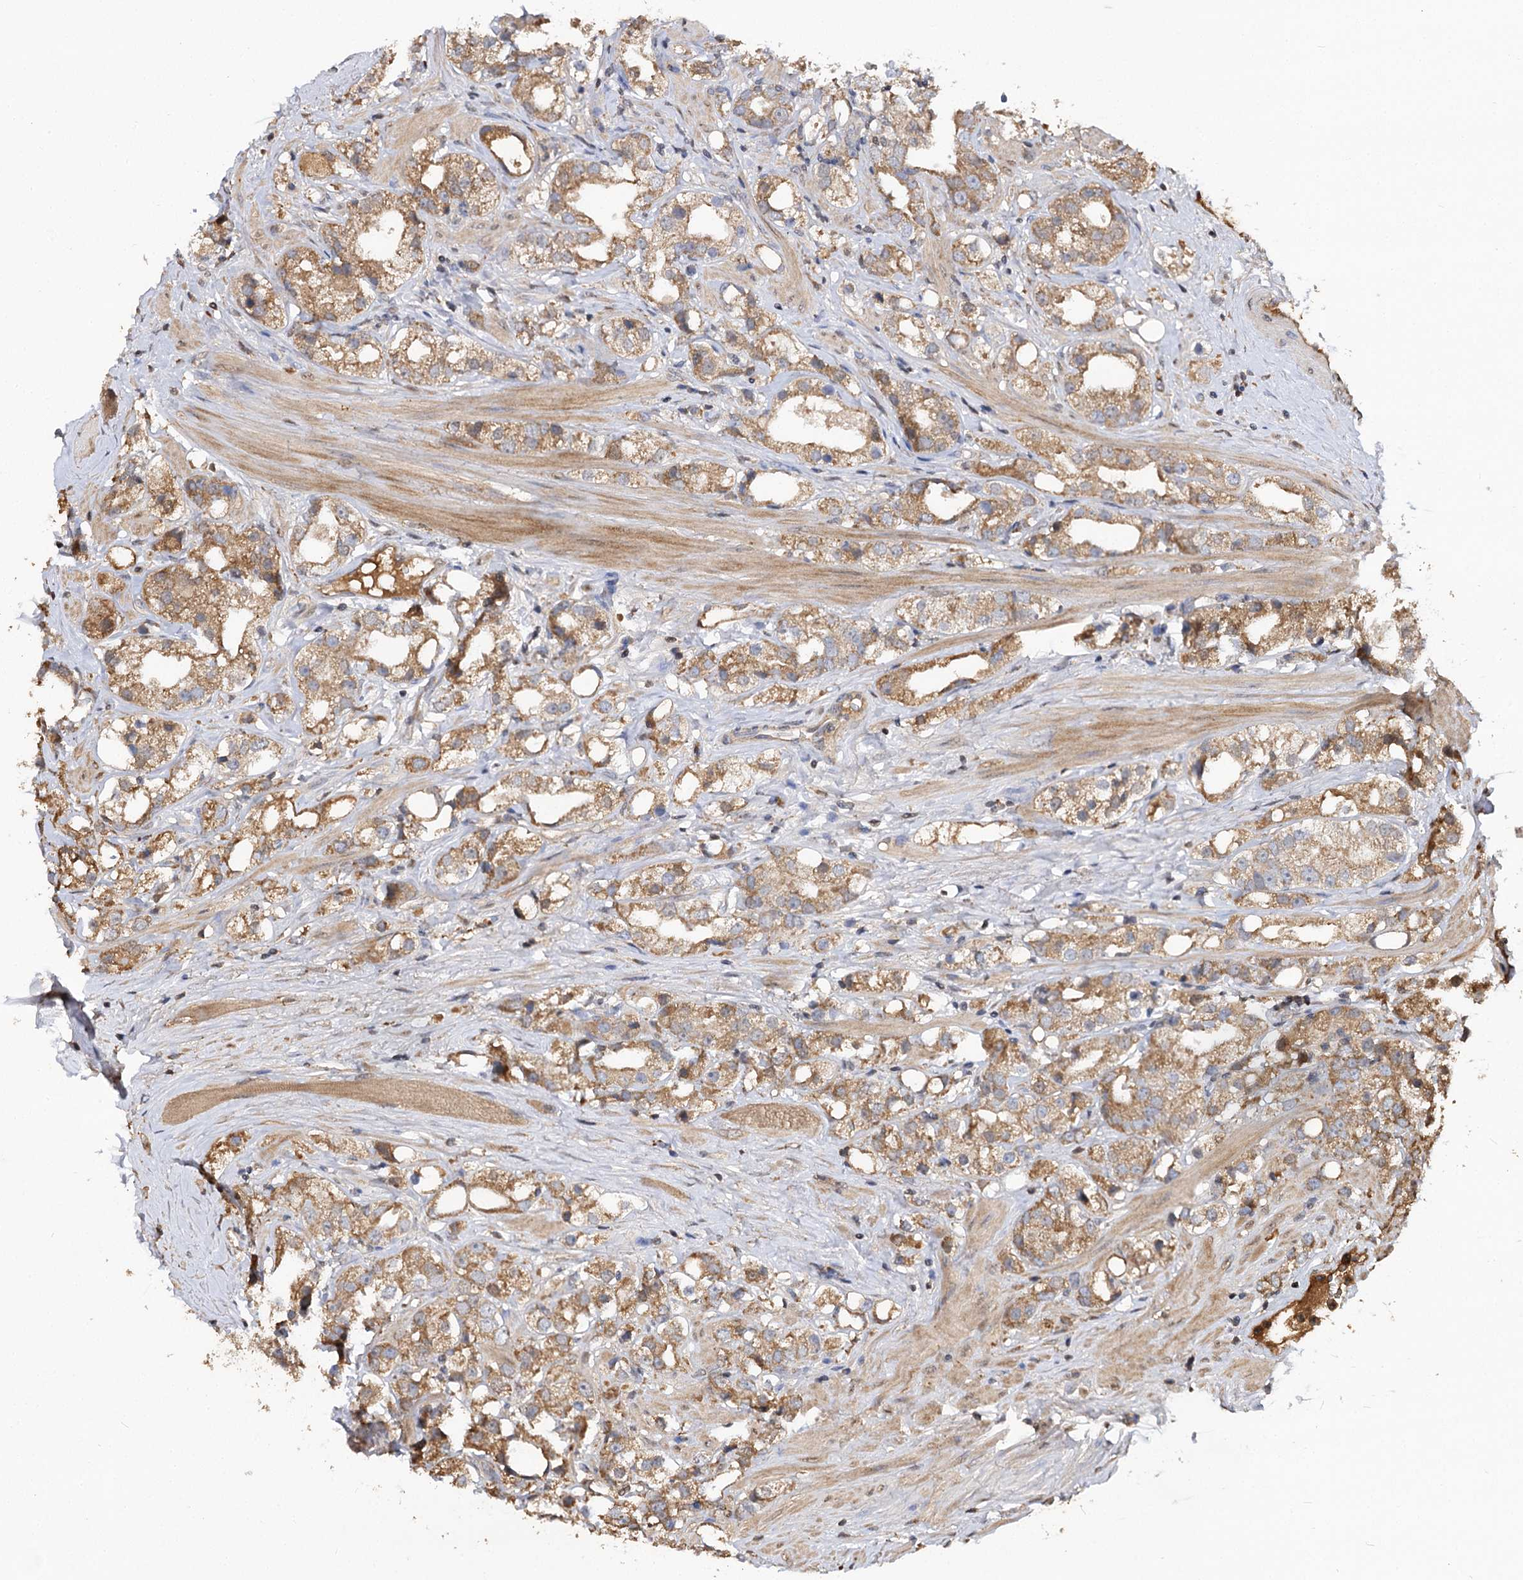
{"staining": {"intensity": "moderate", "quantity": ">75%", "location": "cytoplasmic/membranous"}, "tissue": "prostate cancer", "cell_type": "Tumor cells", "image_type": "cancer", "snomed": [{"axis": "morphology", "description": "Adenocarcinoma, NOS"}, {"axis": "topography", "description": "Prostate"}], "caption": "There is medium levels of moderate cytoplasmic/membranous staining in tumor cells of adenocarcinoma (prostate), as demonstrated by immunohistochemical staining (brown color).", "gene": "ARL13A", "patient": {"sex": "male", "age": 79}}